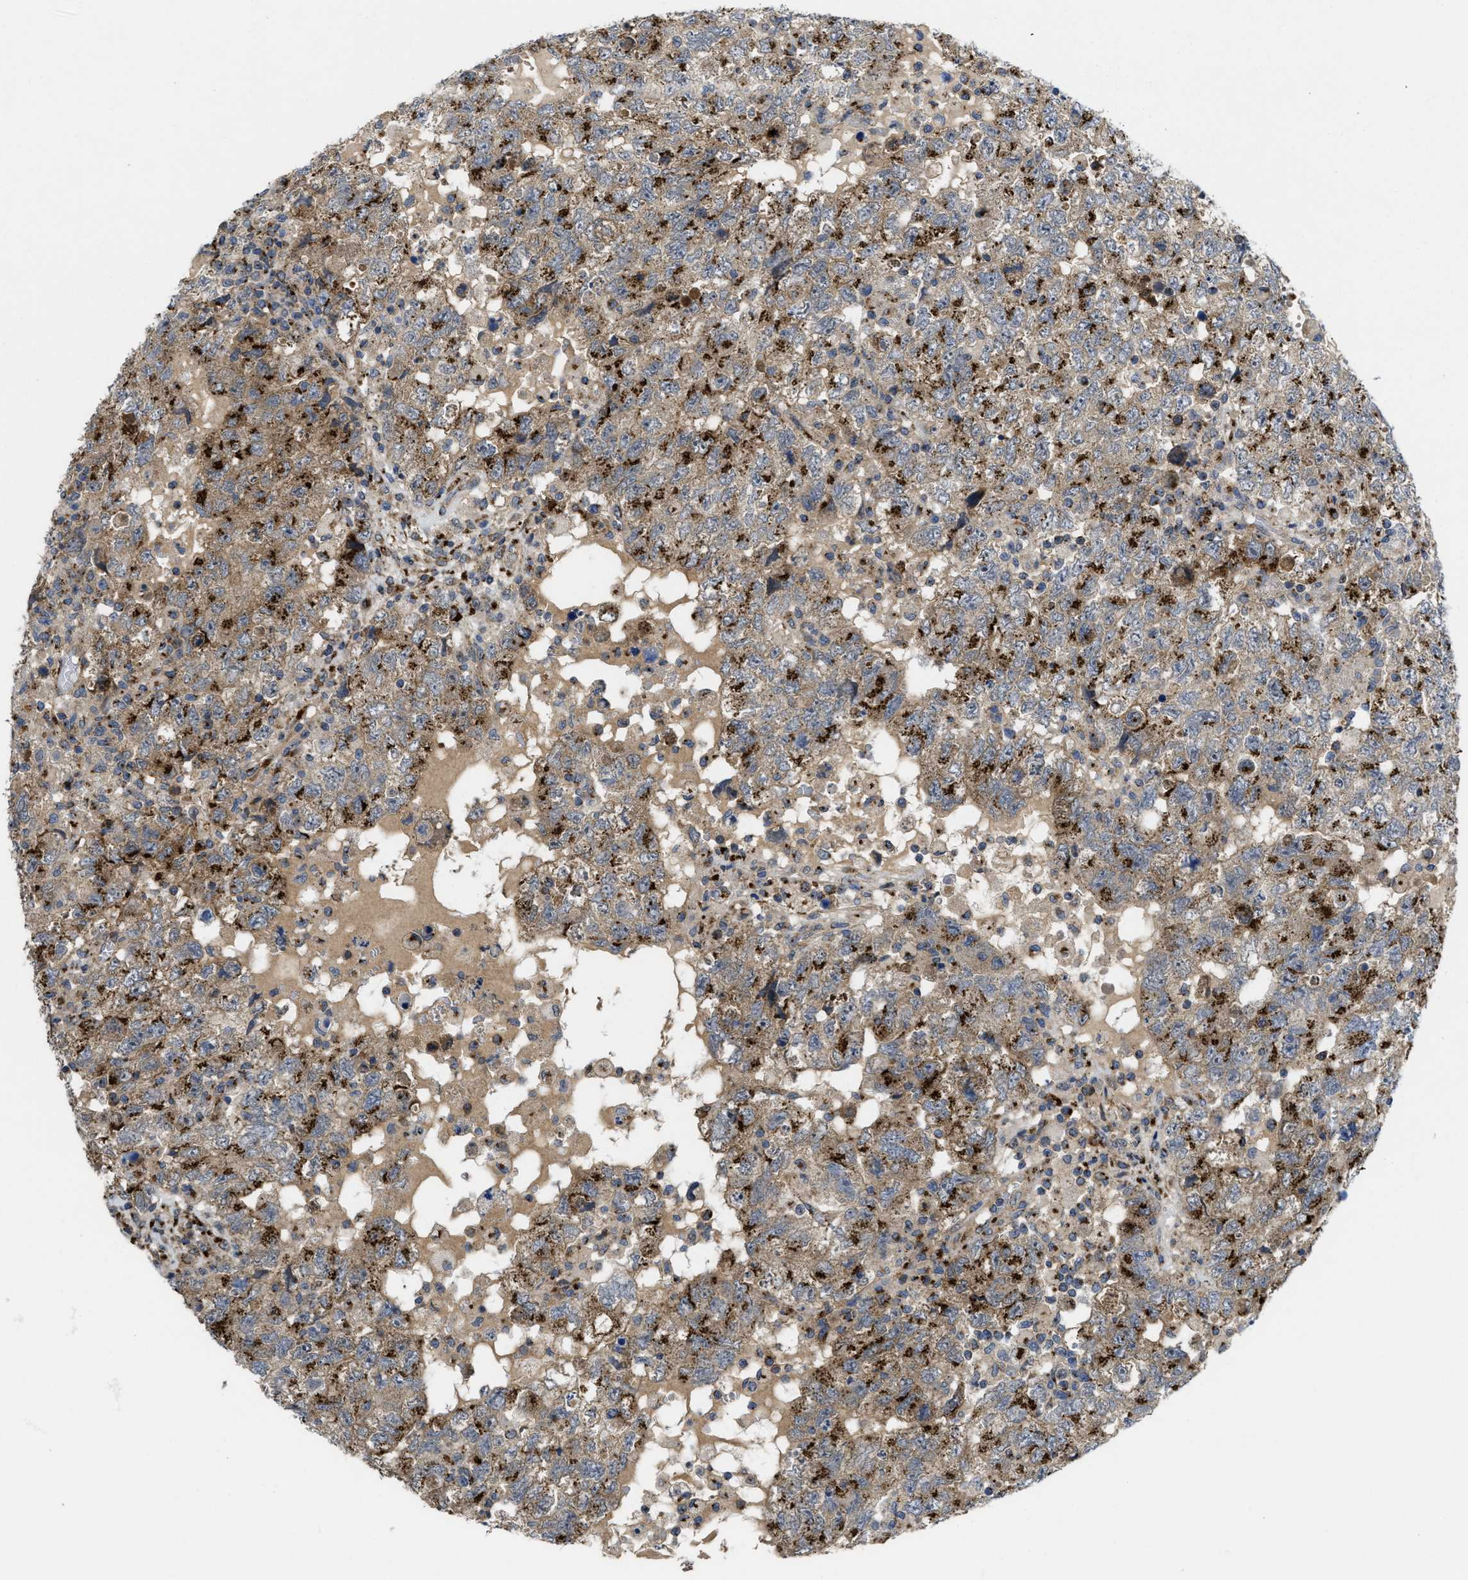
{"staining": {"intensity": "moderate", "quantity": ">75%", "location": "cytoplasmic/membranous"}, "tissue": "testis cancer", "cell_type": "Tumor cells", "image_type": "cancer", "snomed": [{"axis": "morphology", "description": "Seminoma, NOS"}, {"axis": "topography", "description": "Testis"}], "caption": "Tumor cells exhibit medium levels of moderate cytoplasmic/membranous staining in about >75% of cells in testis seminoma.", "gene": "ZNF70", "patient": {"sex": "male", "age": 22}}